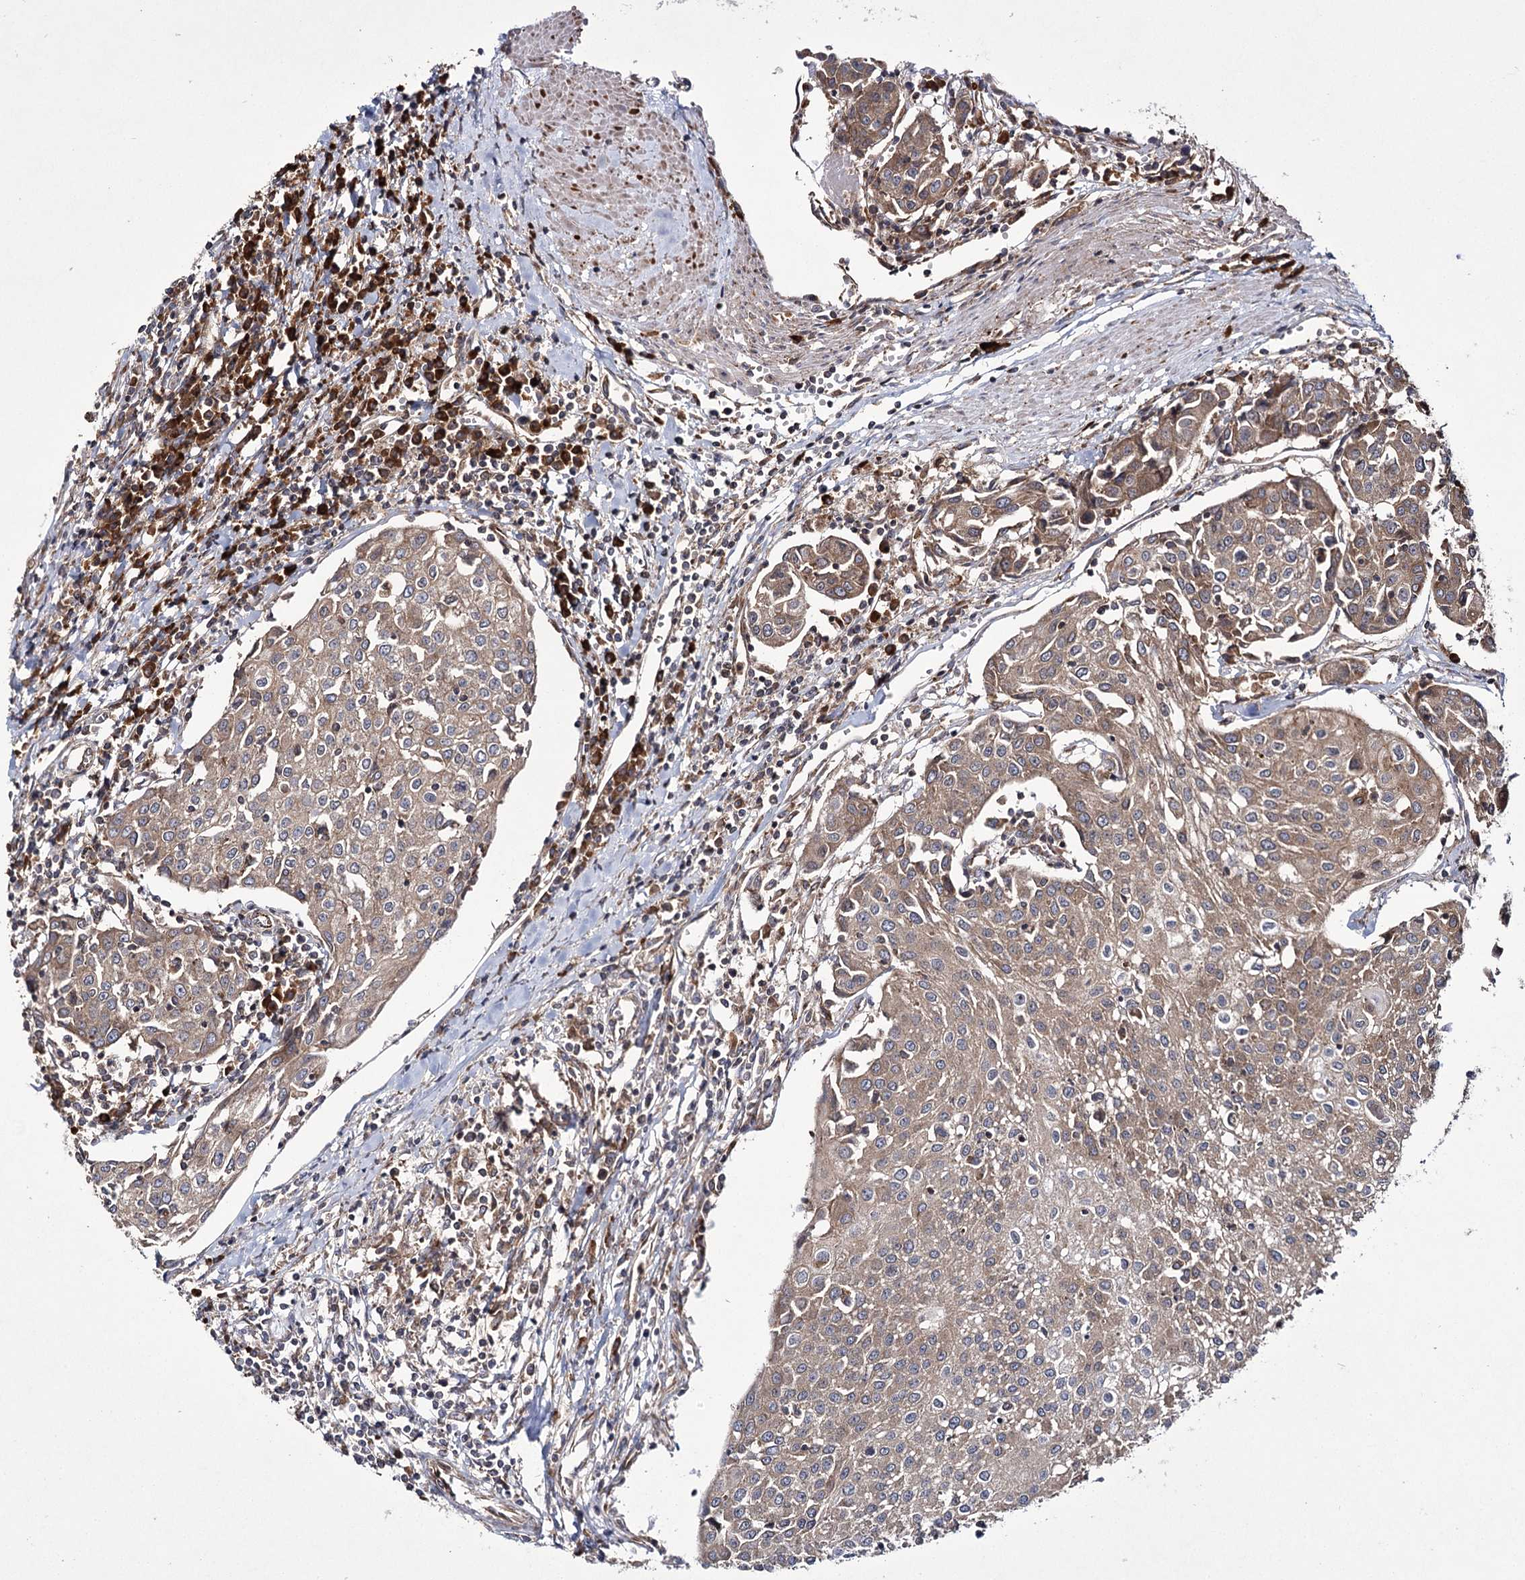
{"staining": {"intensity": "moderate", "quantity": ">75%", "location": "cytoplasmic/membranous"}, "tissue": "urothelial cancer", "cell_type": "Tumor cells", "image_type": "cancer", "snomed": [{"axis": "morphology", "description": "Urothelial carcinoma, High grade"}, {"axis": "topography", "description": "Urinary bladder"}], "caption": "Urothelial carcinoma (high-grade) tissue exhibits moderate cytoplasmic/membranous expression in approximately >75% of tumor cells", "gene": "HECTD2", "patient": {"sex": "female", "age": 85}}